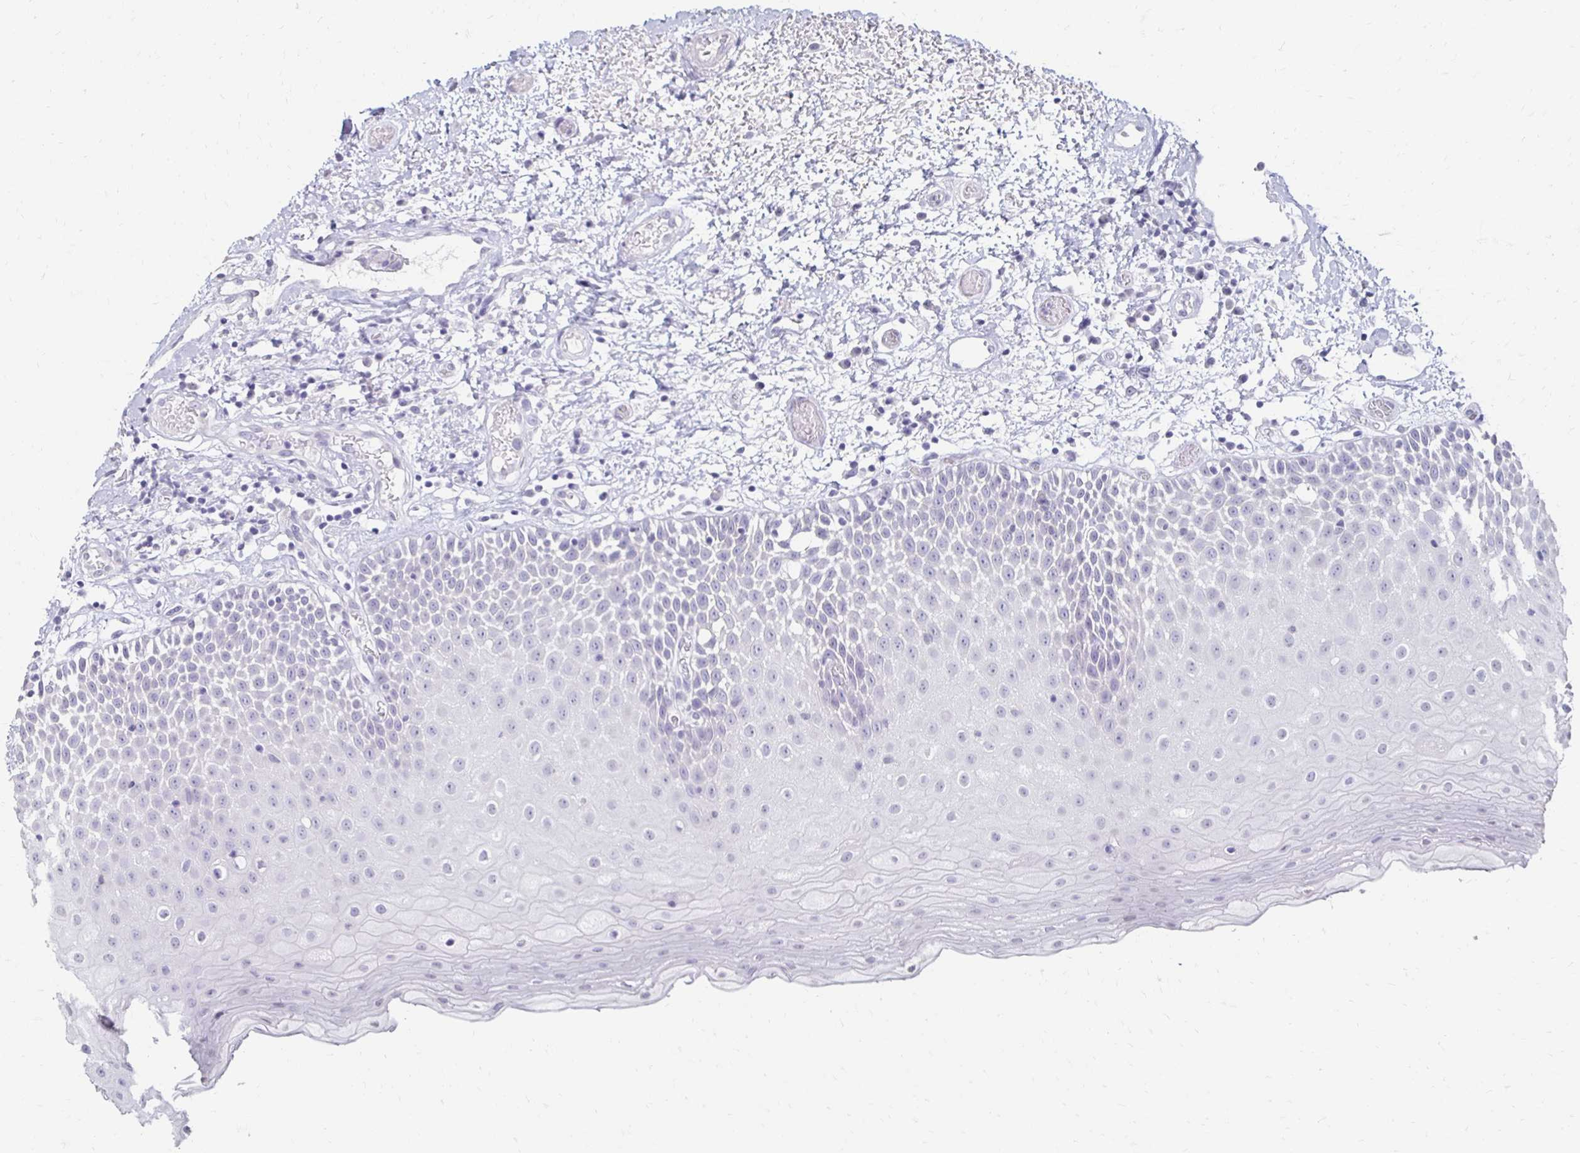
{"staining": {"intensity": "negative", "quantity": "none", "location": "none"}, "tissue": "oral mucosa", "cell_type": "Squamous epithelial cells", "image_type": "normal", "snomed": [{"axis": "morphology", "description": "Normal tissue, NOS"}, {"axis": "topography", "description": "Oral tissue"}], "caption": "IHC micrograph of normal human oral mucosa stained for a protein (brown), which demonstrates no positivity in squamous epithelial cells. (DAB immunohistochemistry (IHC) visualized using brightfield microscopy, high magnification).", "gene": "TOMM34", "patient": {"sex": "female", "age": 82}}